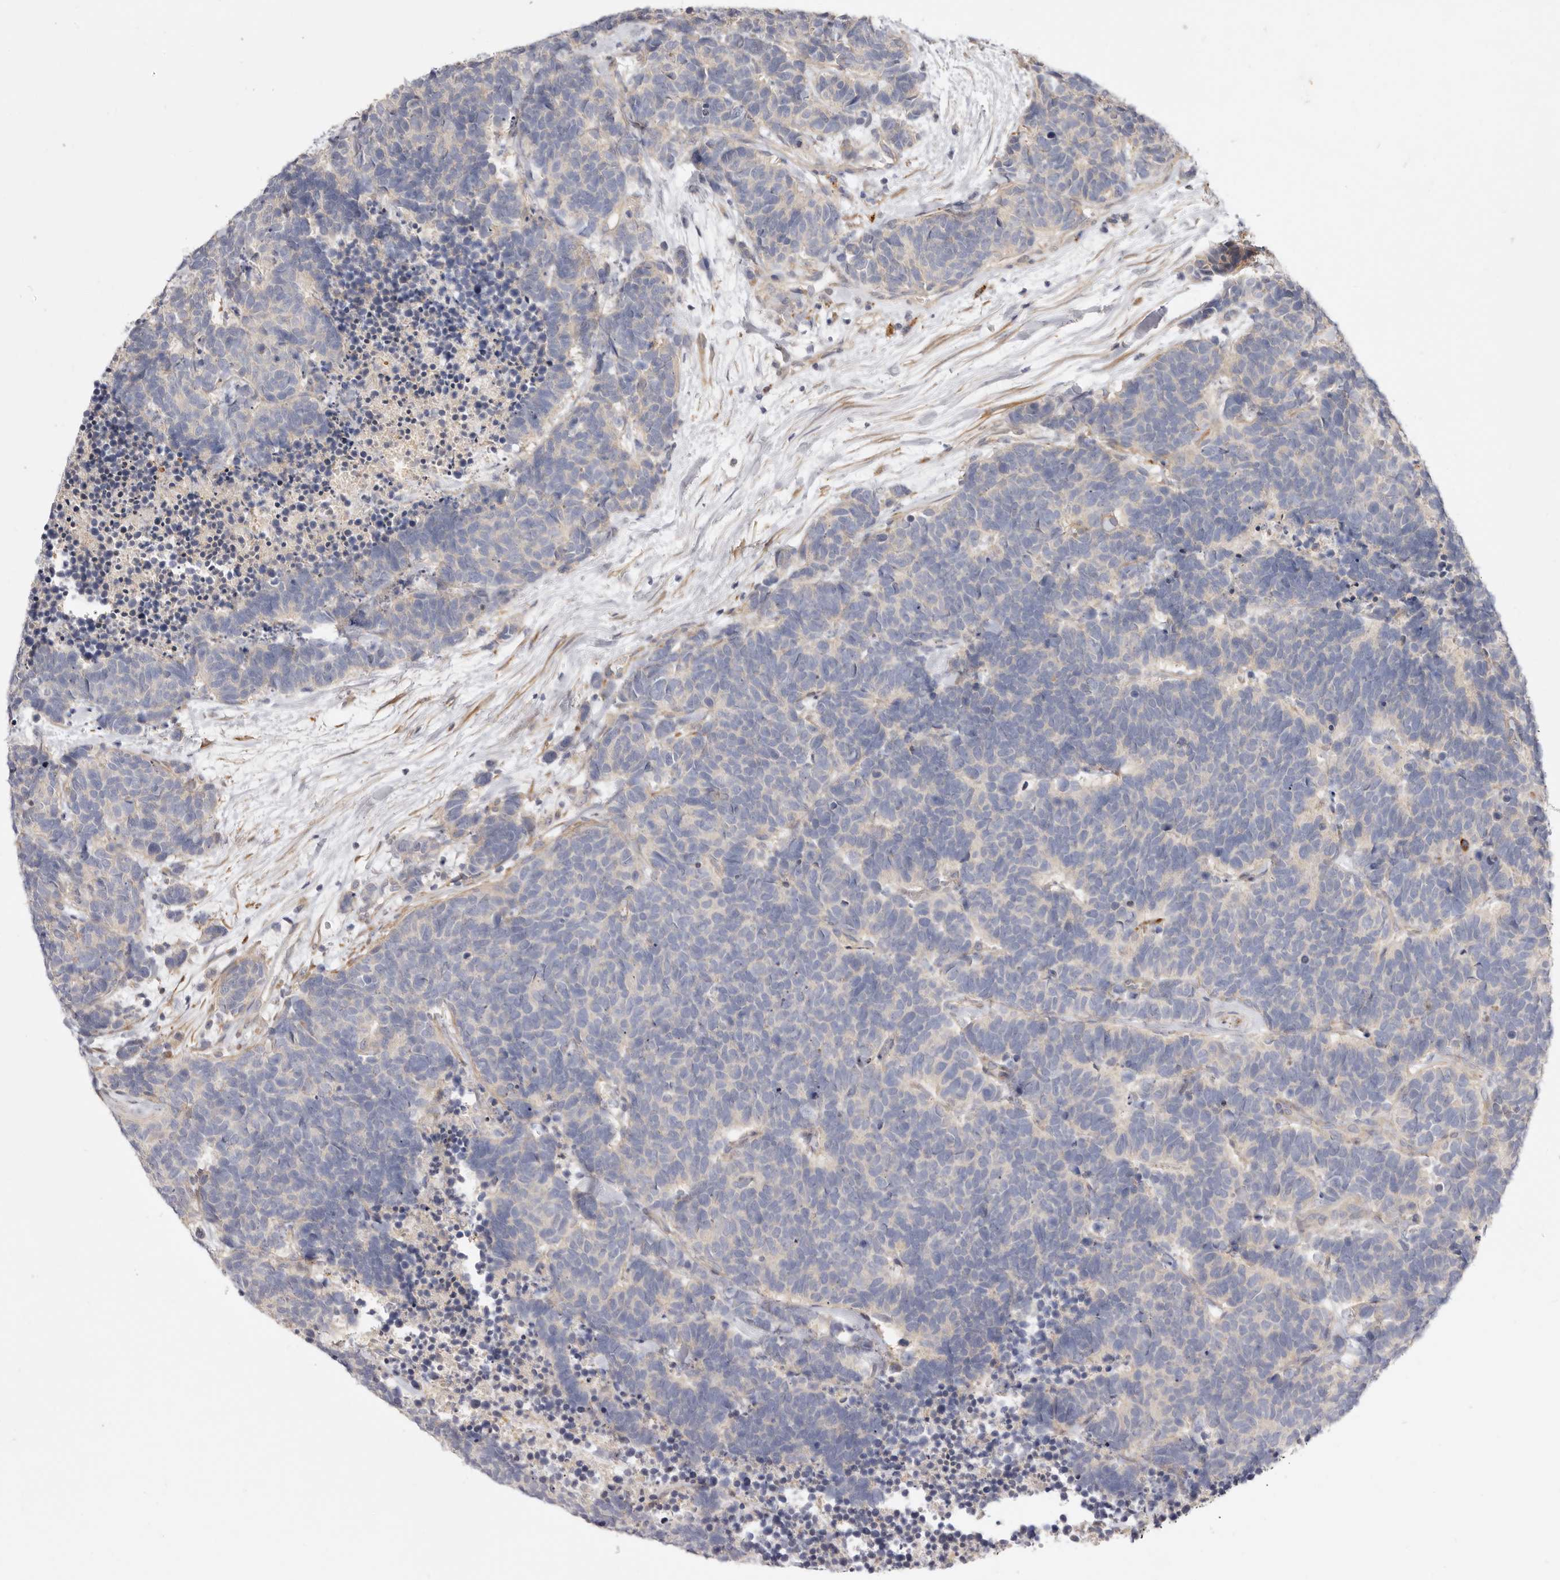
{"staining": {"intensity": "negative", "quantity": "none", "location": "none"}, "tissue": "carcinoid", "cell_type": "Tumor cells", "image_type": "cancer", "snomed": [{"axis": "morphology", "description": "Carcinoma, NOS"}, {"axis": "morphology", "description": "Carcinoid, malignant, NOS"}, {"axis": "topography", "description": "Urinary bladder"}], "caption": "A histopathology image of human carcinoid is negative for staining in tumor cells.", "gene": "ADAMTS9", "patient": {"sex": "male", "age": 57}}